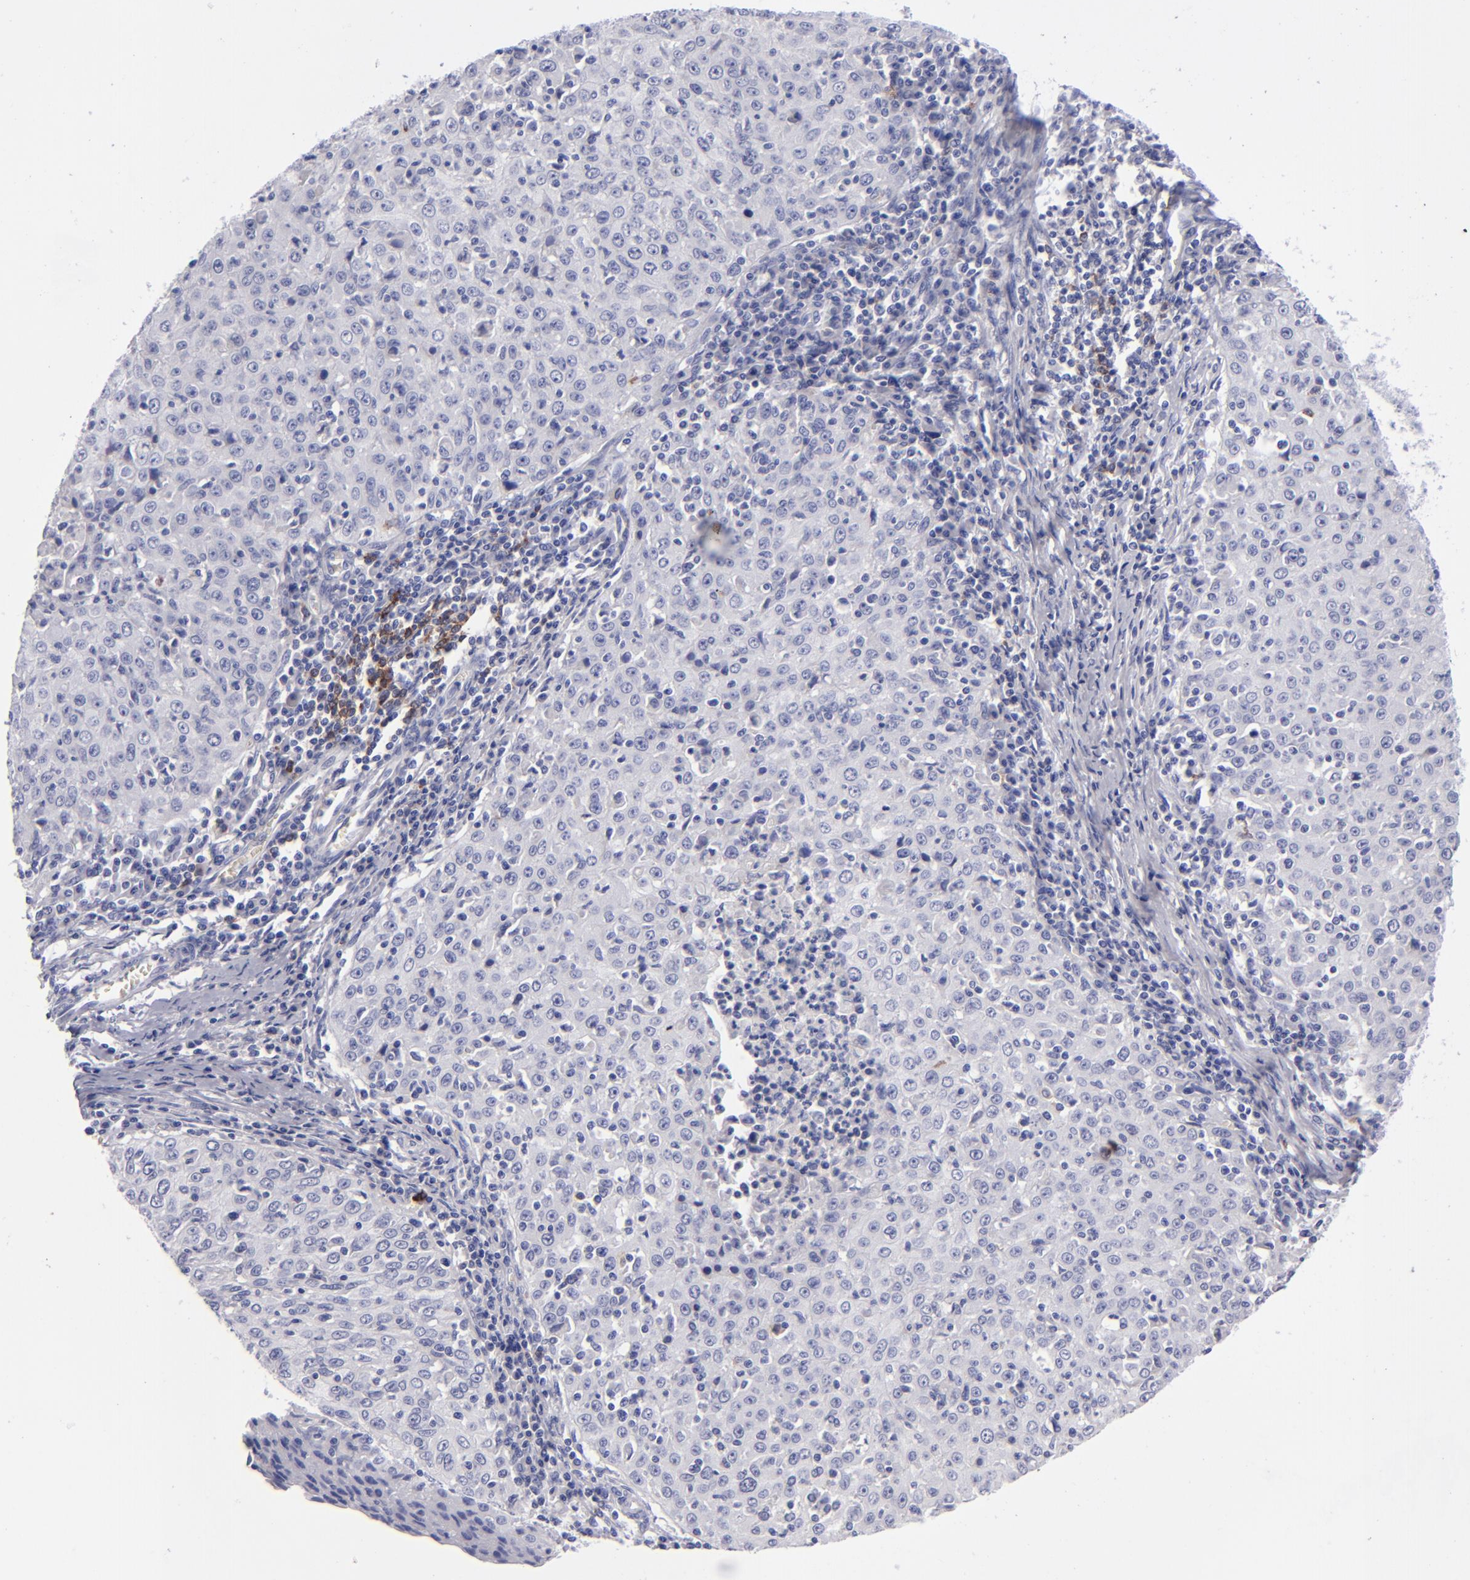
{"staining": {"intensity": "negative", "quantity": "none", "location": "none"}, "tissue": "cervical cancer", "cell_type": "Tumor cells", "image_type": "cancer", "snomed": [{"axis": "morphology", "description": "Squamous cell carcinoma, NOS"}, {"axis": "topography", "description": "Cervix"}], "caption": "IHC micrograph of neoplastic tissue: human cervical squamous cell carcinoma stained with DAB reveals no significant protein staining in tumor cells.", "gene": "CD22", "patient": {"sex": "female", "age": 27}}